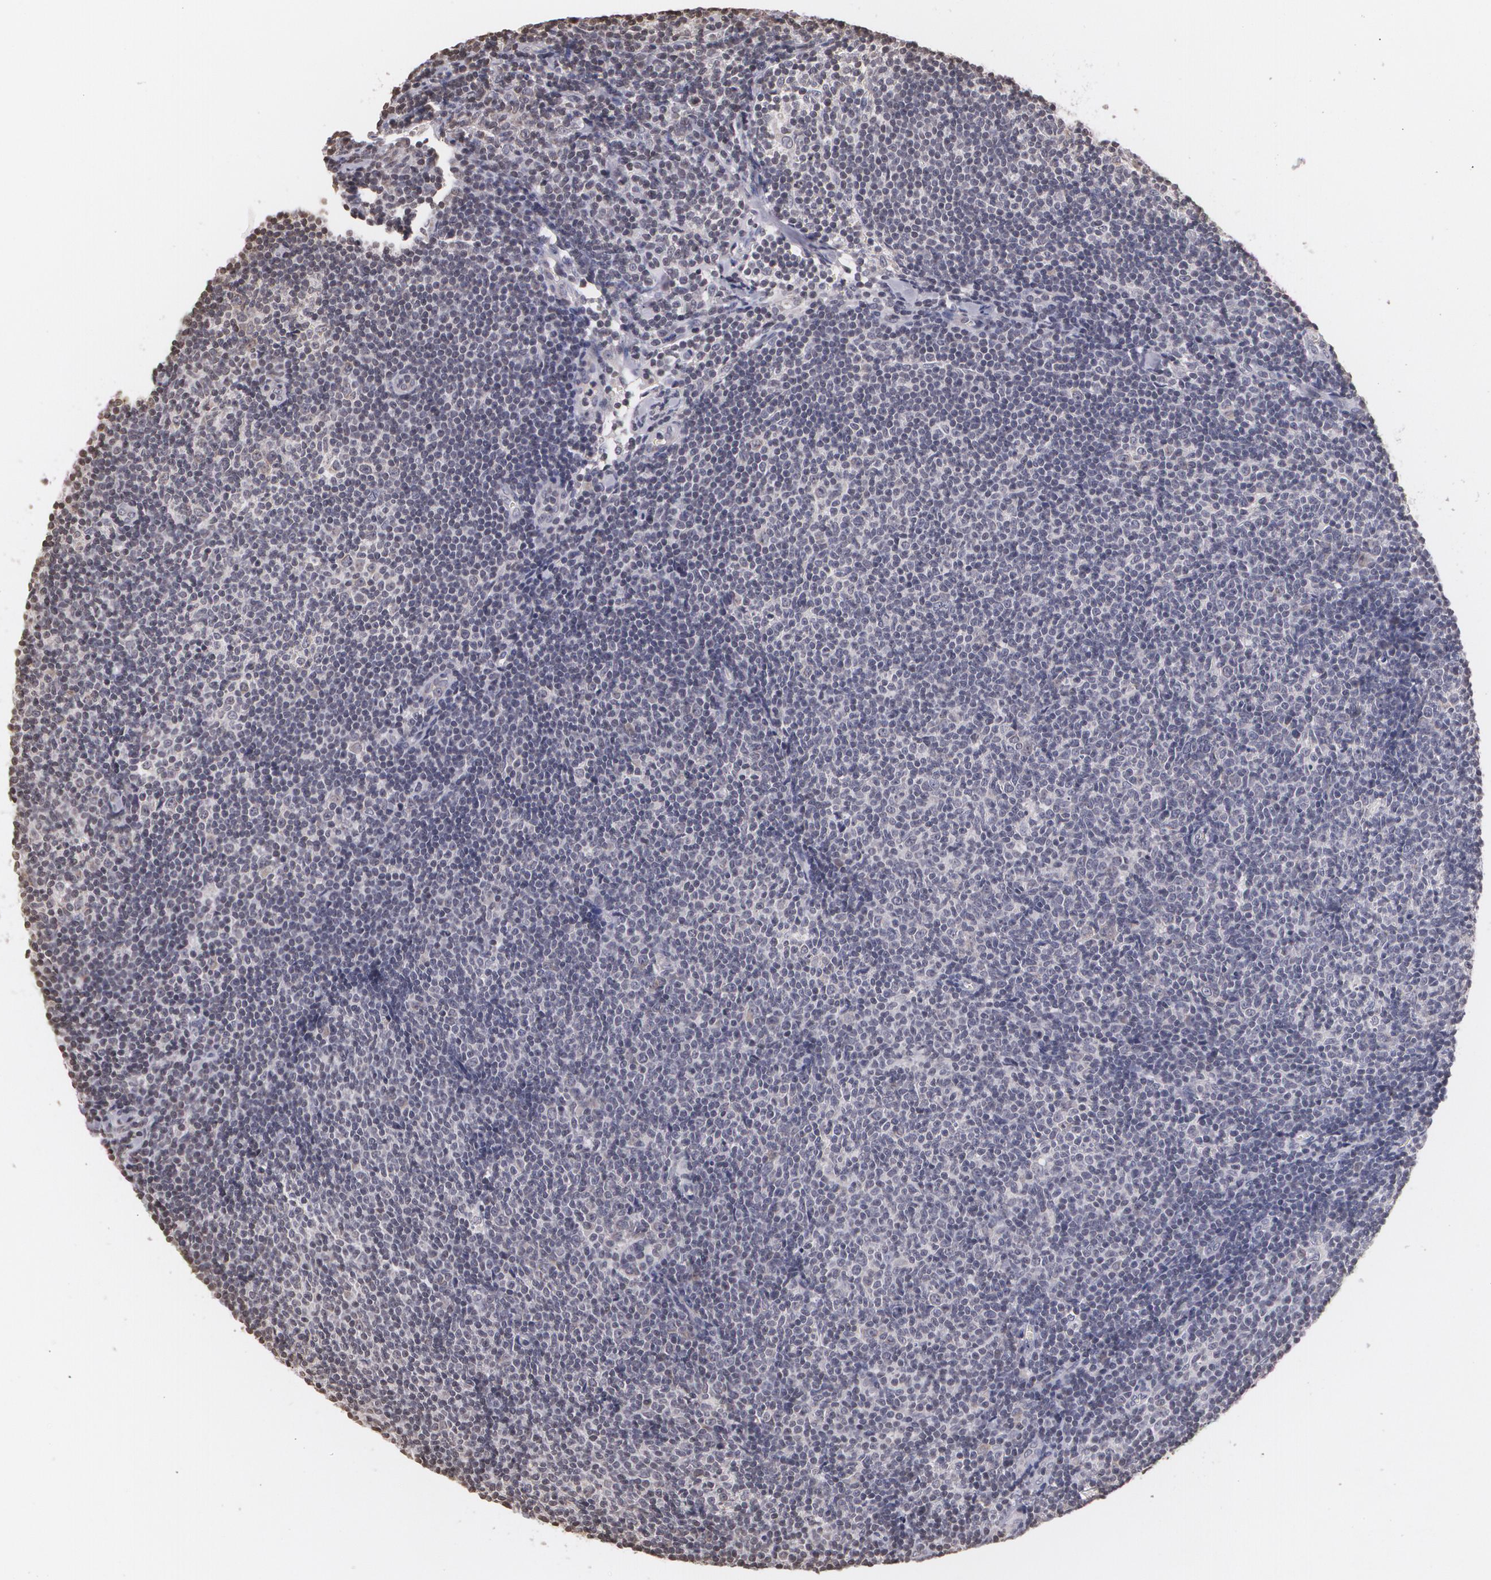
{"staining": {"intensity": "negative", "quantity": "none", "location": "none"}, "tissue": "lymphoma", "cell_type": "Tumor cells", "image_type": "cancer", "snomed": [{"axis": "morphology", "description": "Malignant lymphoma, non-Hodgkin's type, Low grade"}, {"axis": "topography", "description": "Lymph node"}], "caption": "The image displays no significant positivity in tumor cells of lymphoma.", "gene": "THRB", "patient": {"sex": "male", "age": 49}}